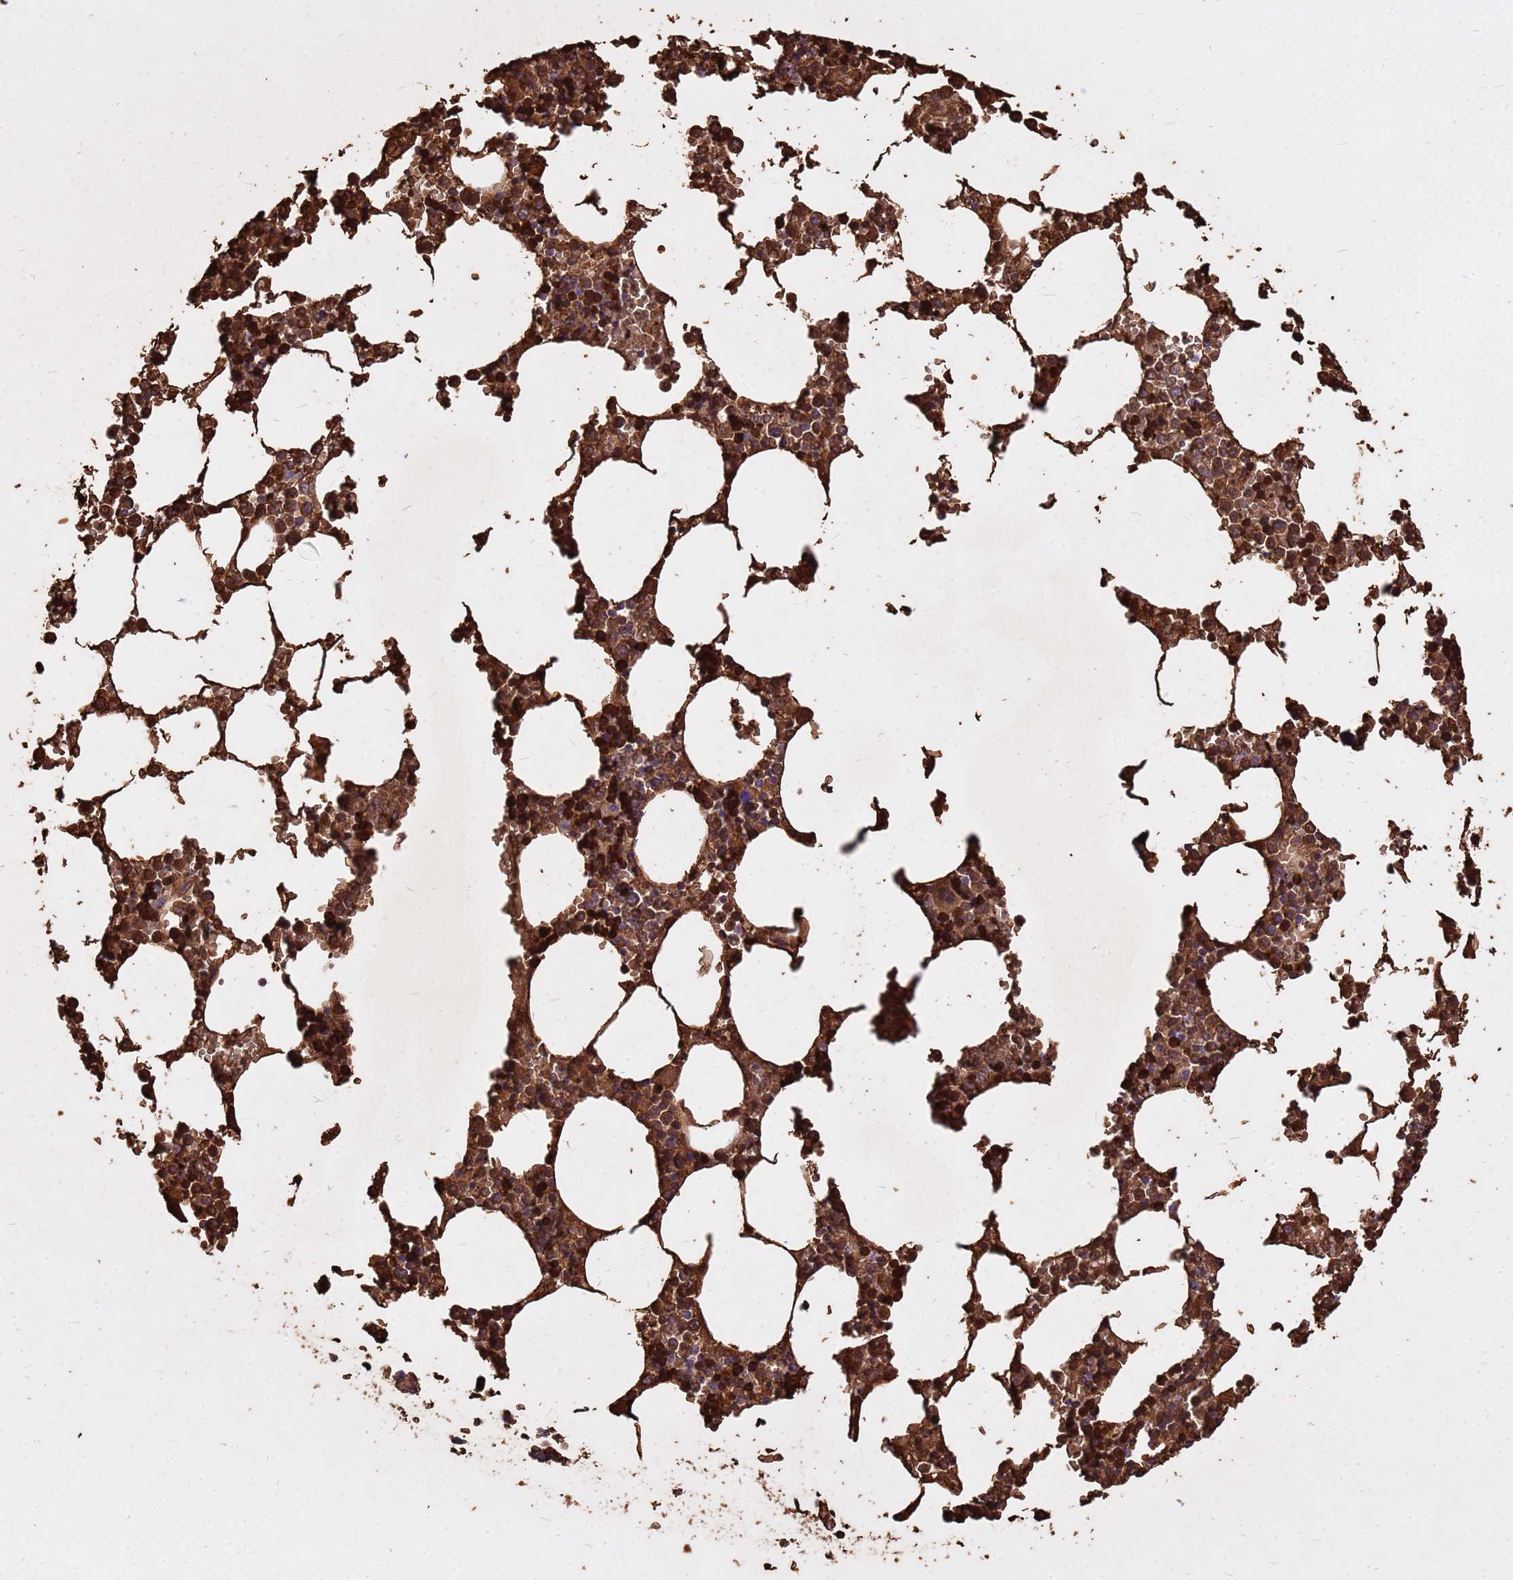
{"staining": {"intensity": "strong", "quantity": "25%-75%", "location": "cytoplasmic/membranous"}, "tissue": "bone marrow", "cell_type": "Hematopoietic cells", "image_type": "normal", "snomed": [{"axis": "morphology", "description": "Normal tissue, NOS"}, {"axis": "topography", "description": "Bone marrow"}], "caption": "IHC of unremarkable bone marrow exhibits high levels of strong cytoplasmic/membranous positivity in approximately 25%-75% of hematopoietic cells.", "gene": "HBA1", "patient": {"sex": "female", "age": 64}}